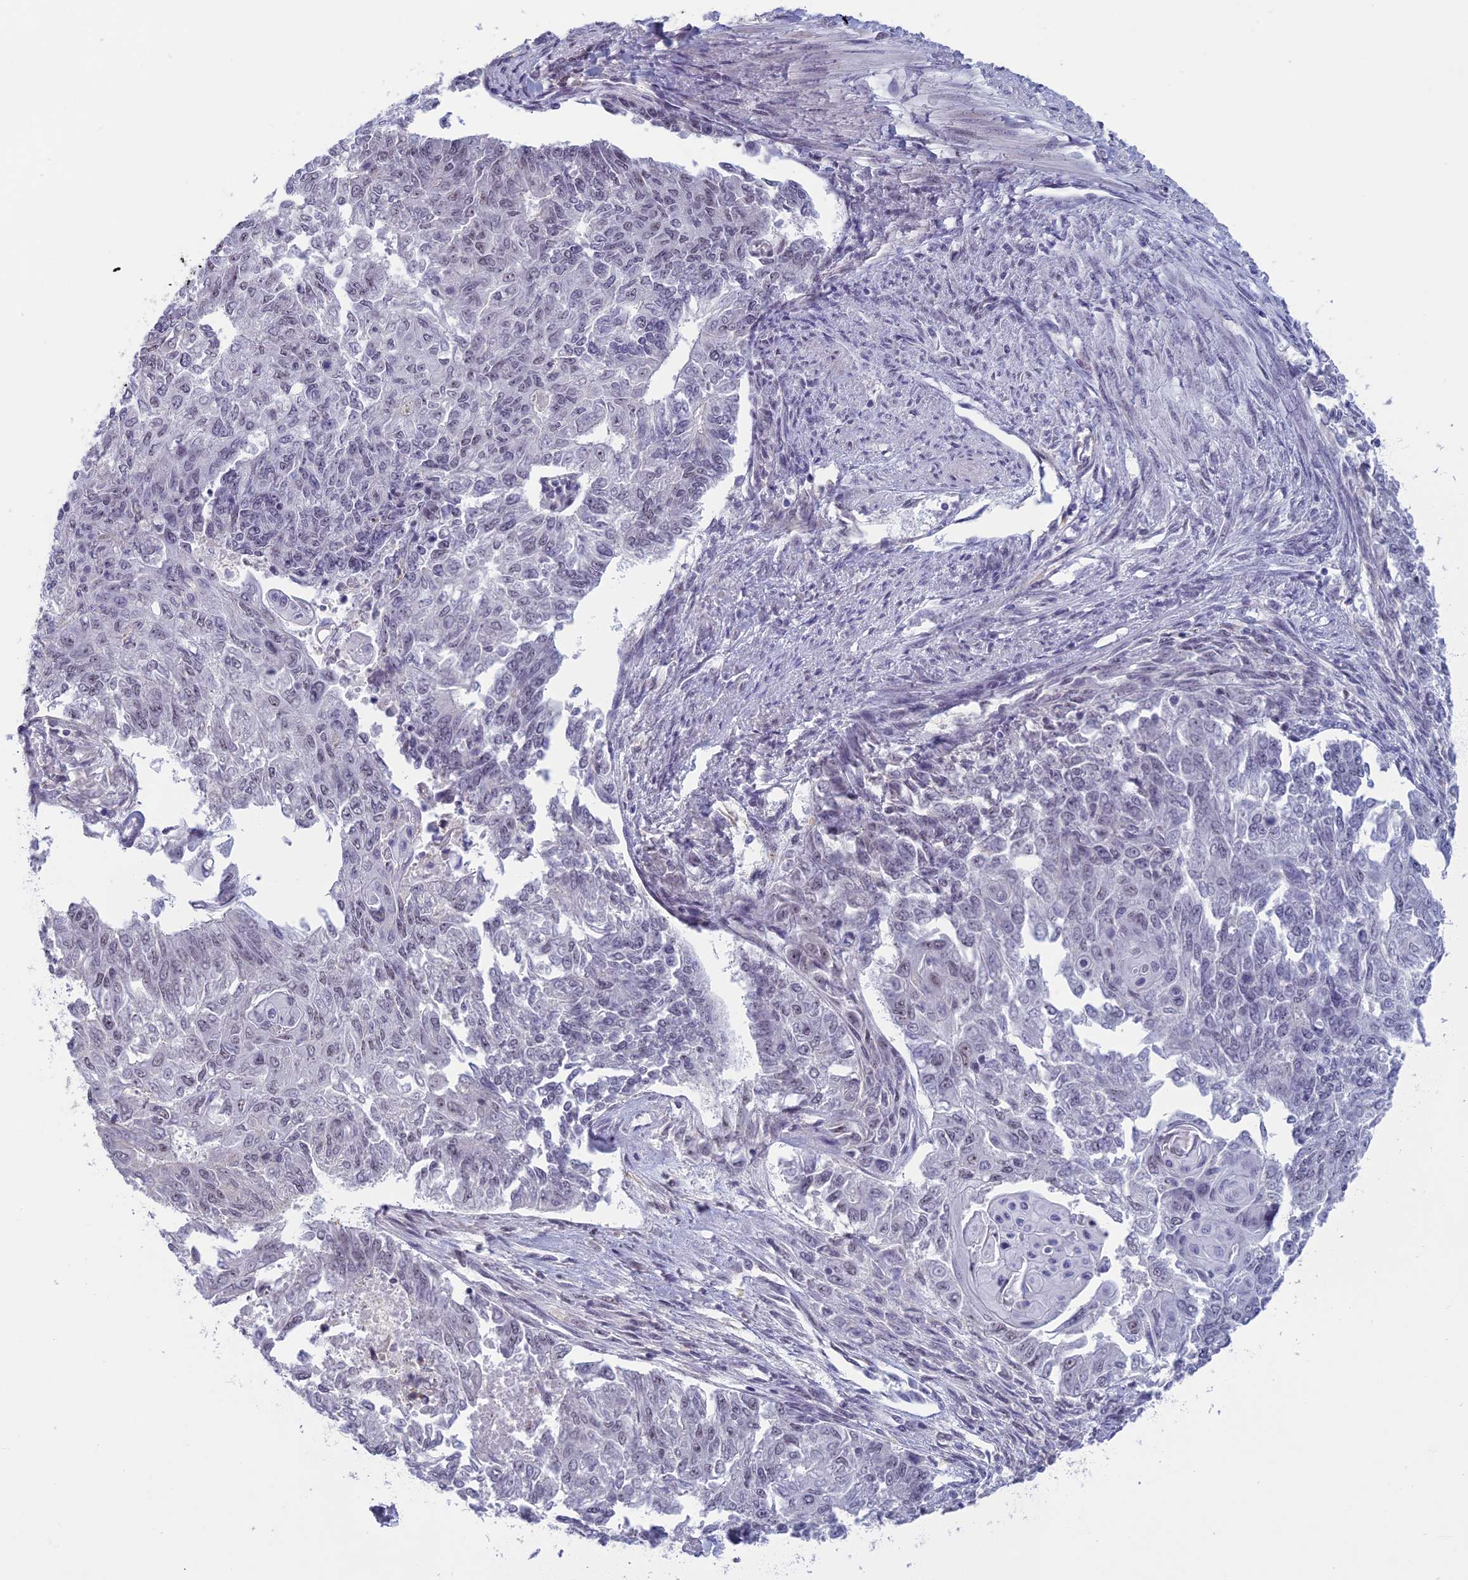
{"staining": {"intensity": "negative", "quantity": "none", "location": "none"}, "tissue": "endometrial cancer", "cell_type": "Tumor cells", "image_type": "cancer", "snomed": [{"axis": "morphology", "description": "Adenocarcinoma, NOS"}, {"axis": "topography", "description": "Endometrium"}], "caption": "The histopathology image reveals no staining of tumor cells in endometrial cancer.", "gene": "MORF4L1", "patient": {"sex": "female", "age": 32}}